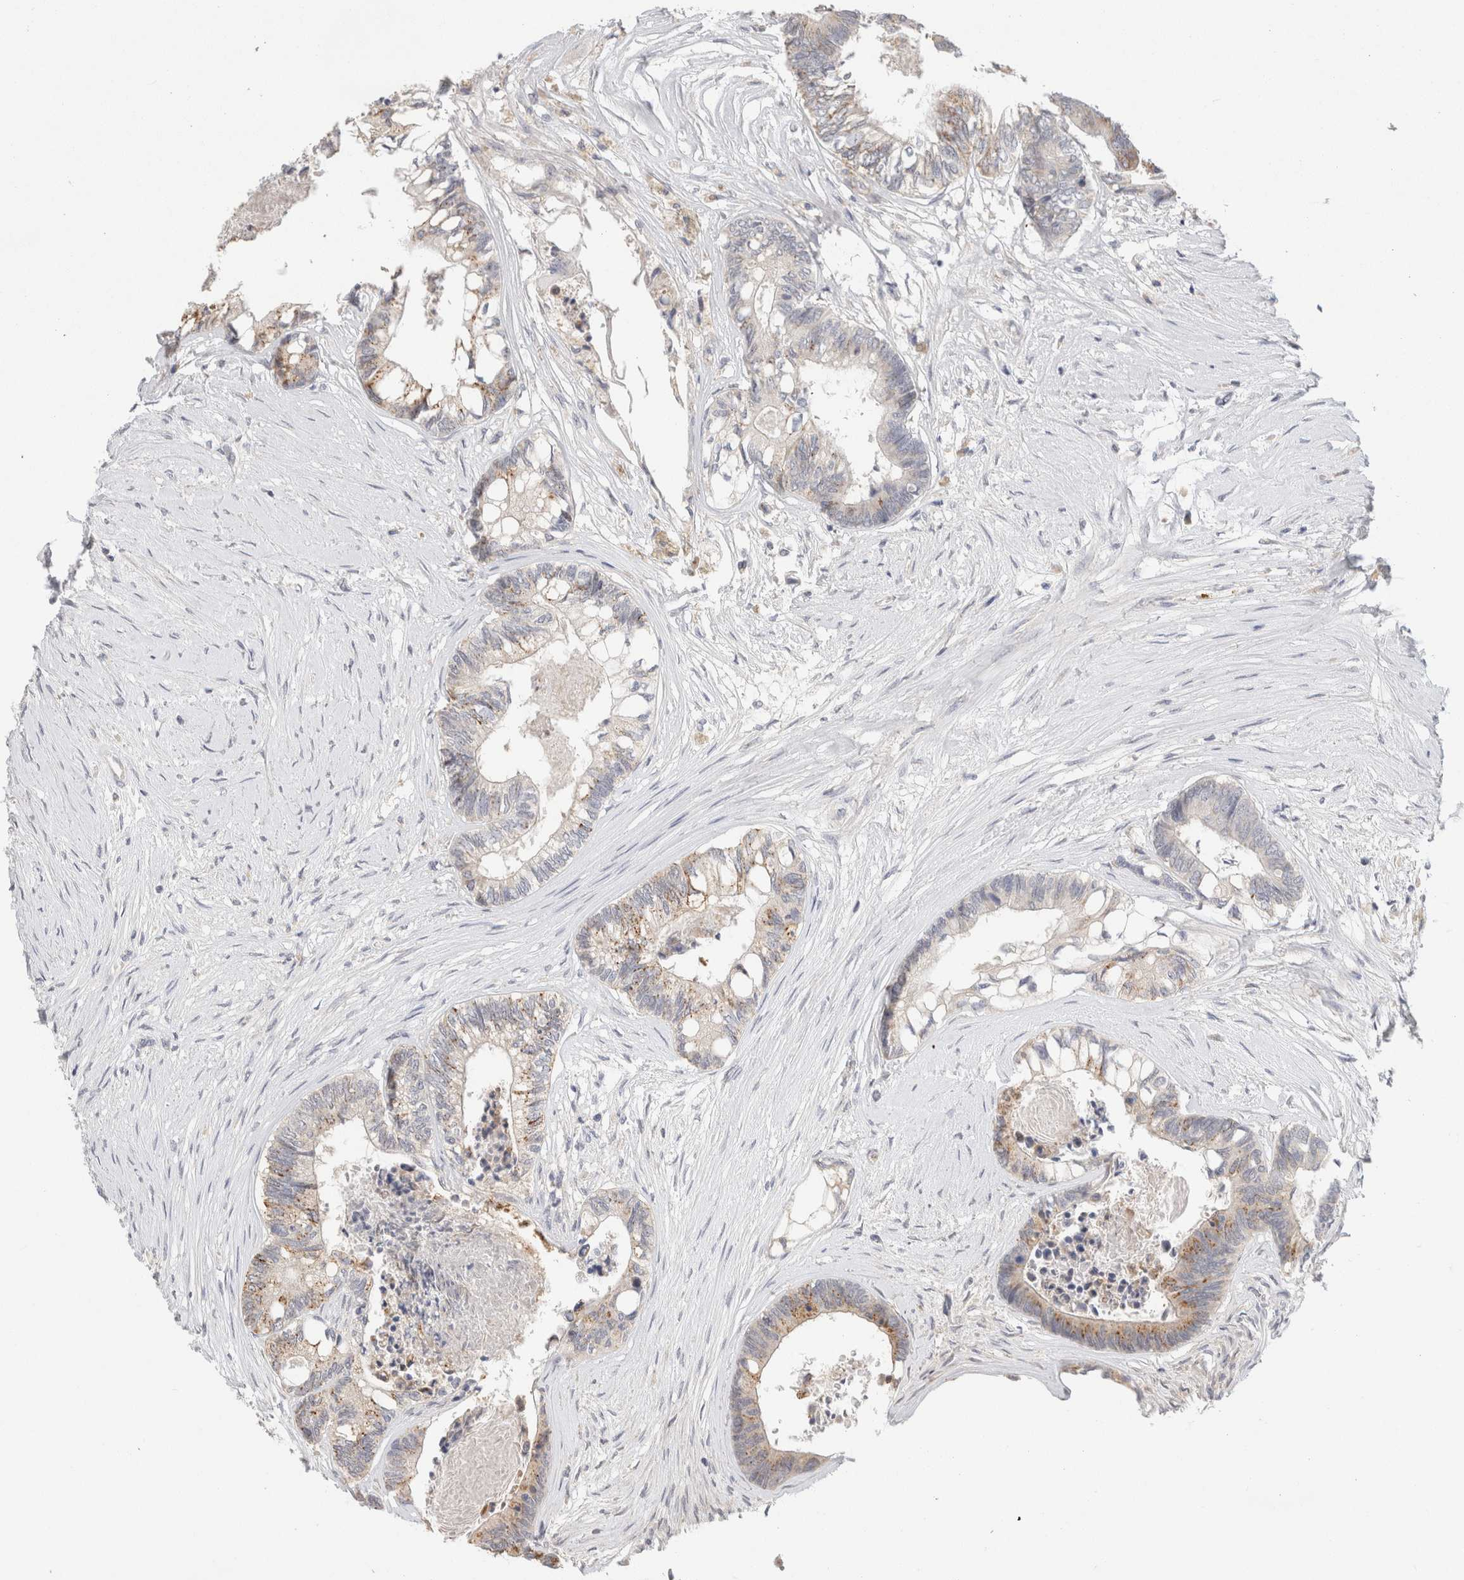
{"staining": {"intensity": "weak", "quantity": "25%-75%", "location": "cytoplasmic/membranous"}, "tissue": "colorectal cancer", "cell_type": "Tumor cells", "image_type": "cancer", "snomed": [{"axis": "morphology", "description": "Adenocarcinoma, NOS"}, {"axis": "topography", "description": "Rectum"}], "caption": "Immunohistochemical staining of human adenocarcinoma (colorectal) reveals low levels of weak cytoplasmic/membranous expression in approximately 25%-75% of tumor cells.", "gene": "CHRM4", "patient": {"sex": "male", "age": 63}}